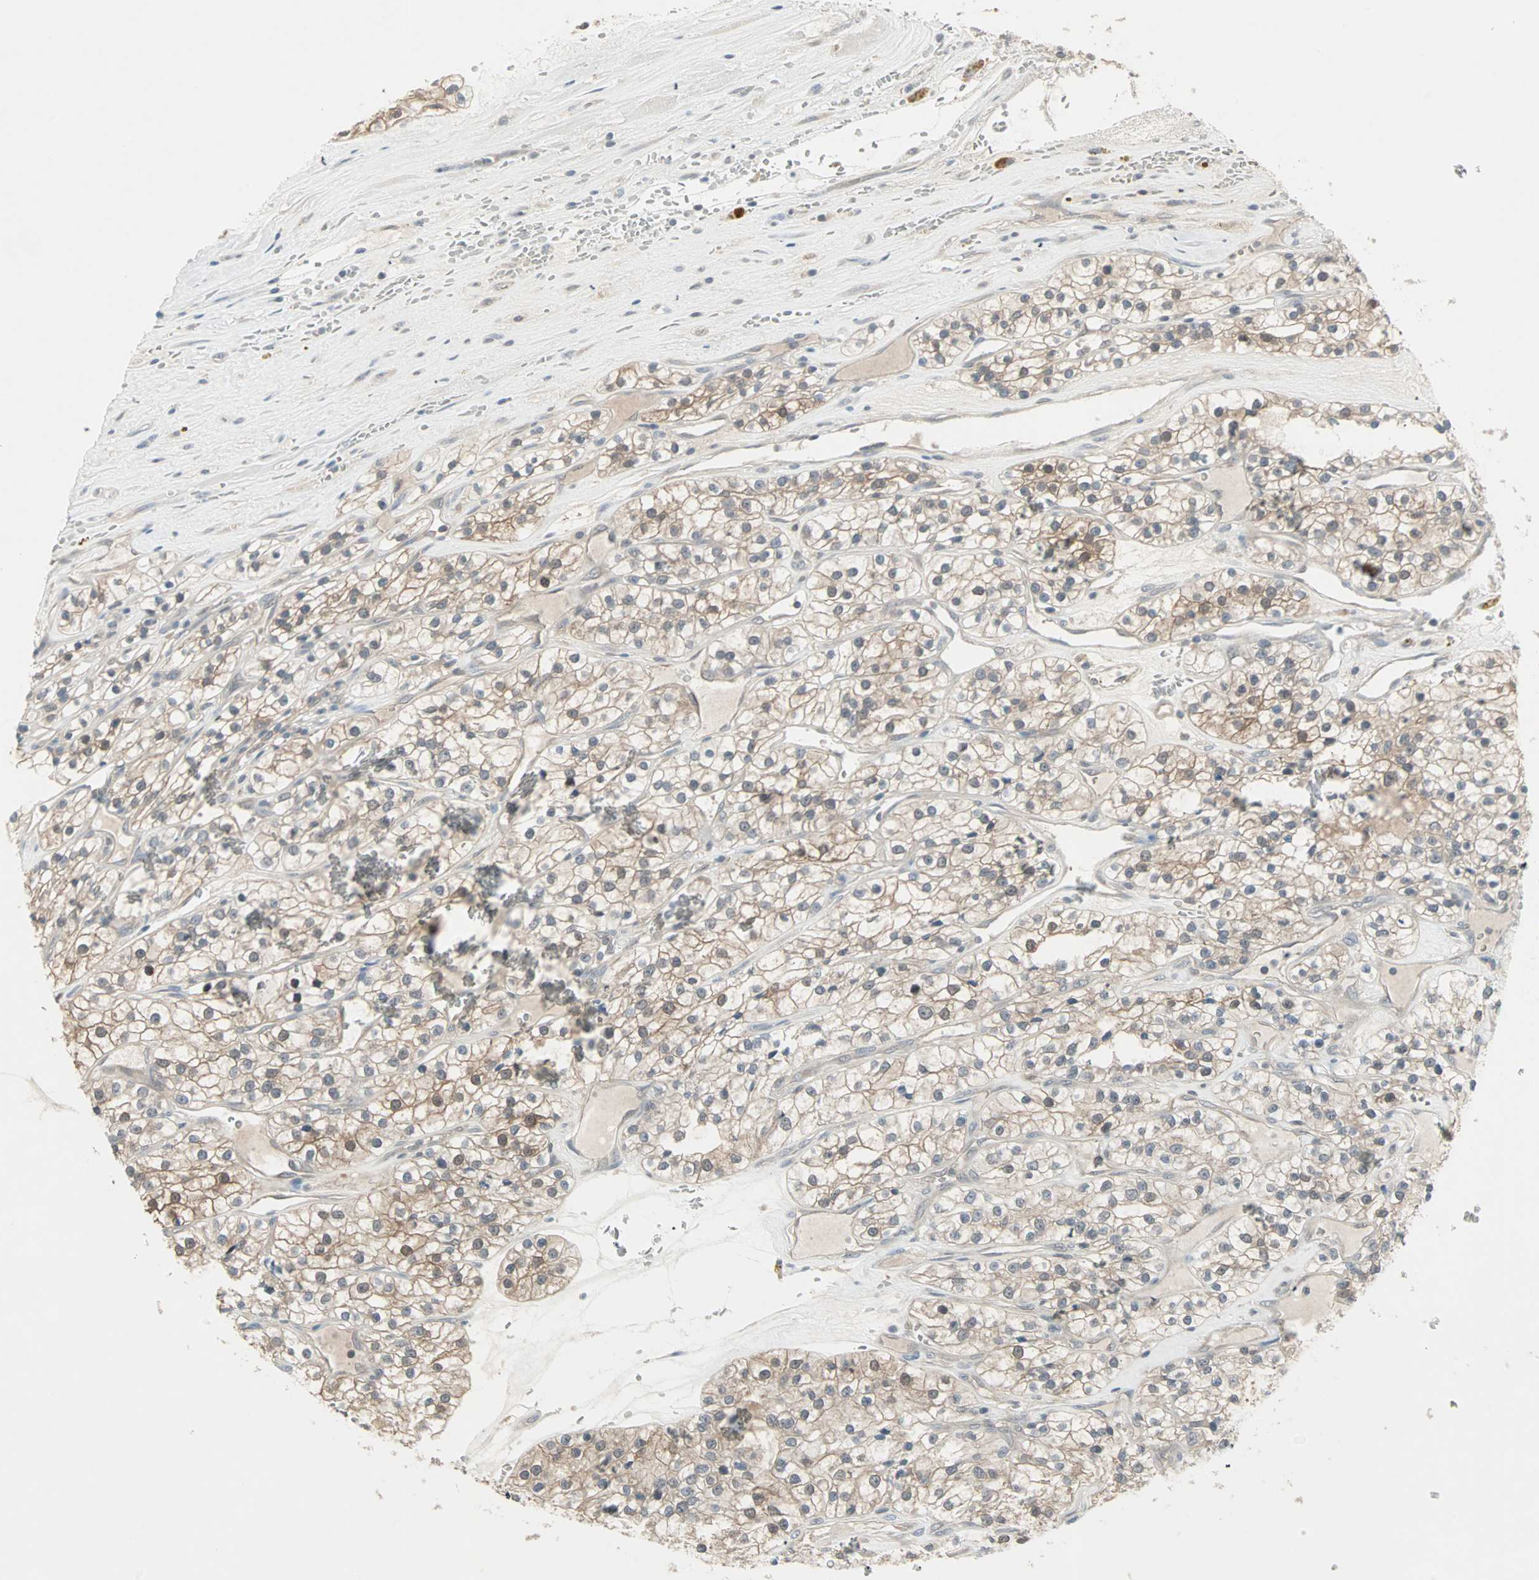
{"staining": {"intensity": "weak", "quantity": "25%-75%", "location": "cytoplasmic/membranous"}, "tissue": "renal cancer", "cell_type": "Tumor cells", "image_type": "cancer", "snomed": [{"axis": "morphology", "description": "Adenocarcinoma, NOS"}, {"axis": "topography", "description": "Kidney"}], "caption": "Human renal cancer (adenocarcinoma) stained with a brown dye exhibits weak cytoplasmic/membranous positive positivity in approximately 25%-75% of tumor cells.", "gene": "PTPA", "patient": {"sex": "female", "age": 57}}